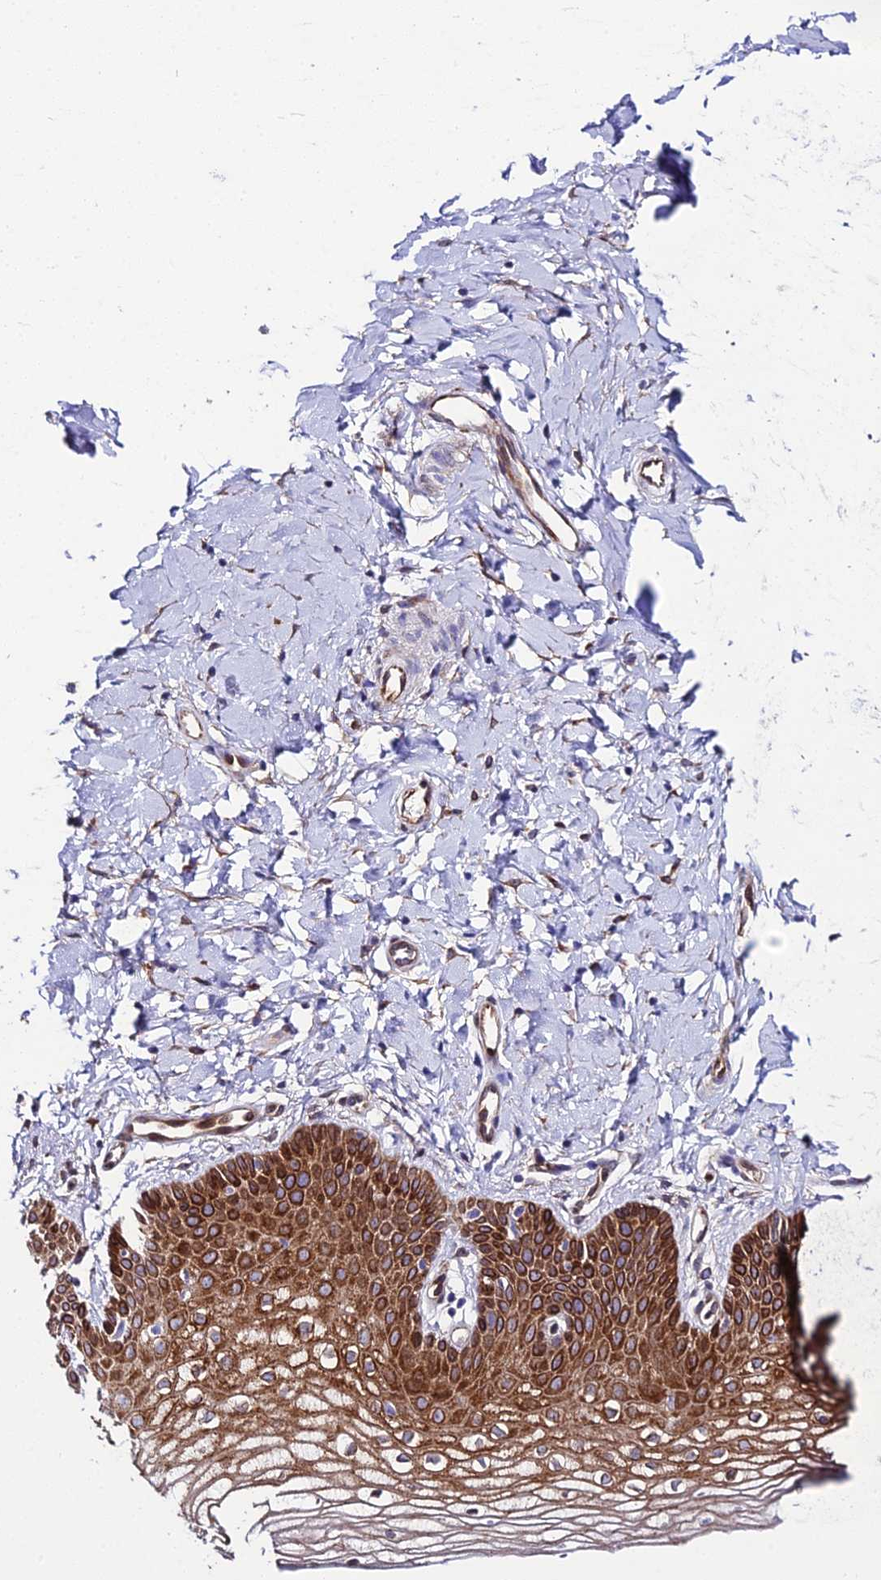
{"staining": {"intensity": "strong", "quantity": ">75%", "location": "cytoplasmic/membranous"}, "tissue": "vagina", "cell_type": "Squamous epithelial cells", "image_type": "normal", "snomed": [{"axis": "morphology", "description": "Normal tissue, NOS"}, {"axis": "topography", "description": "Vagina"}], "caption": "Unremarkable vagina demonstrates strong cytoplasmic/membranous expression in about >75% of squamous epithelial cells Ihc stains the protein in brown and the nuclei are stained blue..", "gene": "DDX19A", "patient": {"sex": "female", "age": 68}}